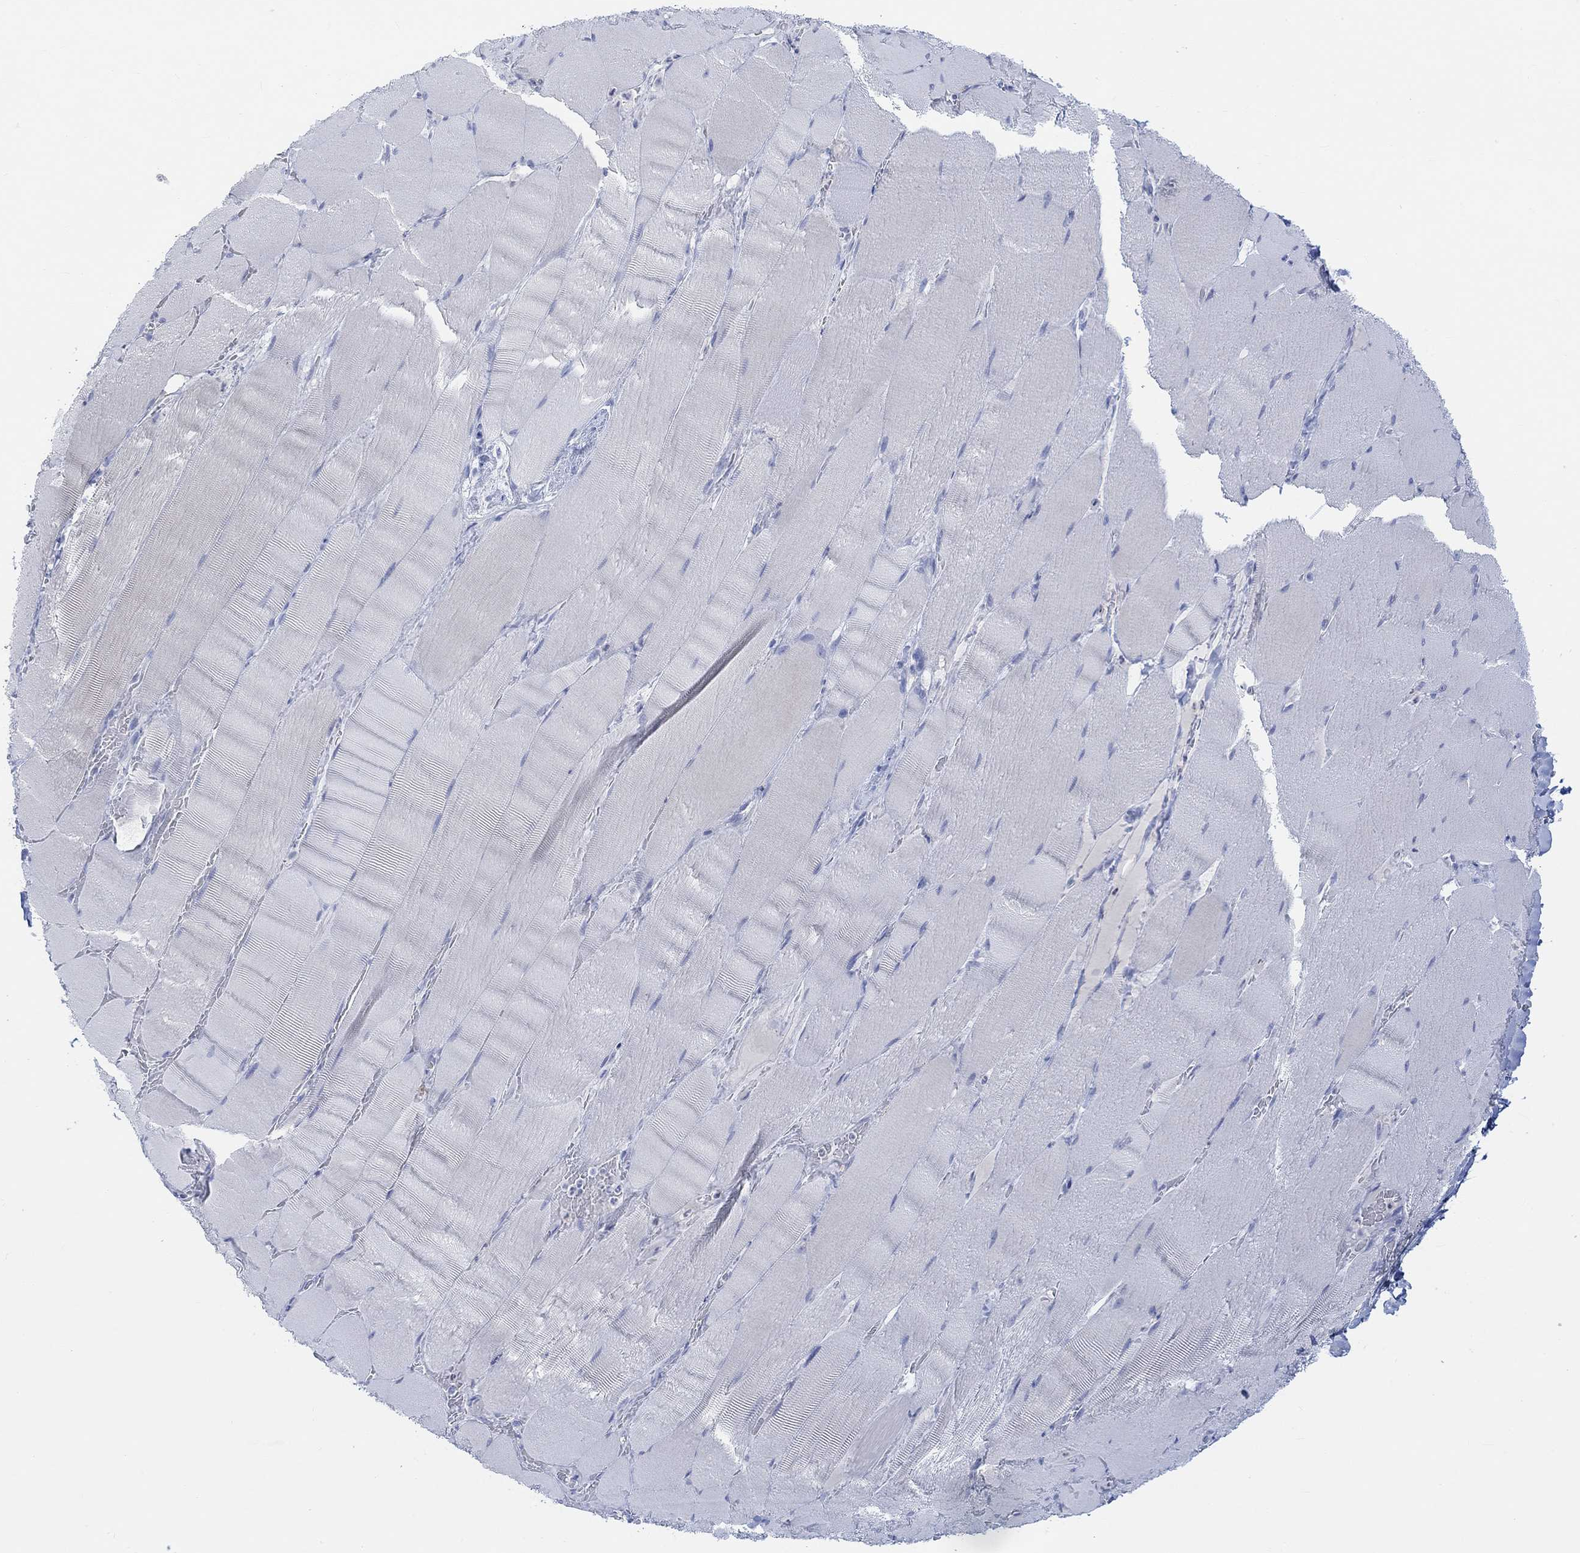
{"staining": {"intensity": "negative", "quantity": "none", "location": "none"}, "tissue": "skeletal muscle", "cell_type": "Myocytes", "image_type": "normal", "snomed": [{"axis": "morphology", "description": "Normal tissue, NOS"}, {"axis": "topography", "description": "Skeletal muscle"}], "caption": "Immunohistochemical staining of unremarkable skeletal muscle demonstrates no significant expression in myocytes. (DAB (3,3'-diaminobenzidine) IHC with hematoxylin counter stain).", "gene": "AK8", "patient": {"sex": "male", "age": 56}}